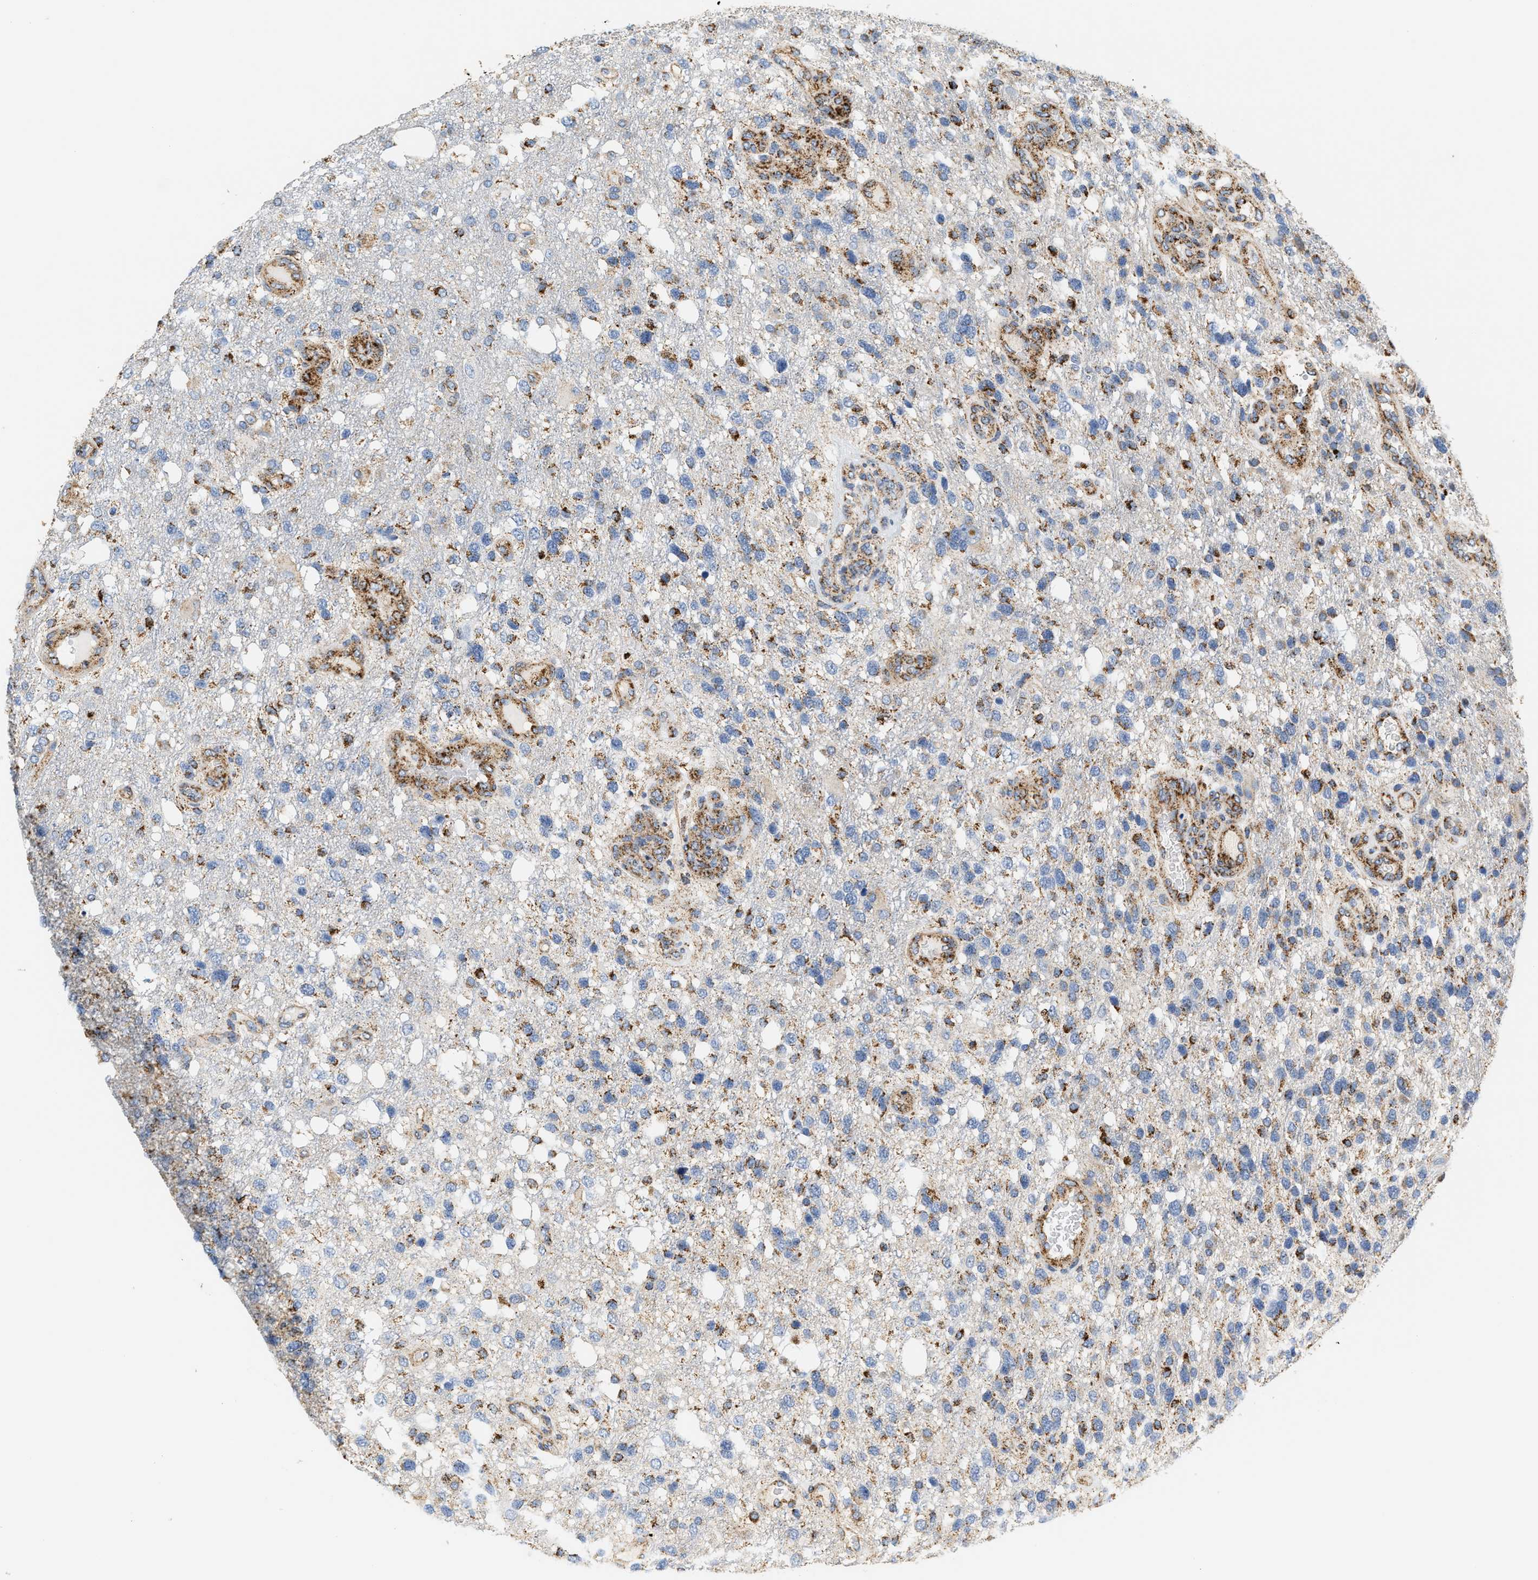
{"staining": {"intensity": "moderate", "quantity": "<25%", "location": "cytoplasmic/membranous"}, "tissue": "glioma", "cell_type": "Tumor cells", "image_type": "cancer", "snomed": [{"axis": "morphology", "description": "Glioma, malignant, High grade"}, {"axis": "topography", "description": "Brain"}], "caption": "Malignant glioma (high-grade) tissue shows moderate cytoplasmic/membranous positivity in approximately <25% of tumor cells Immunohistochemistry (ihc) stains the protein of interest in brown and the nuclei are stained blue.", "gene": "SHMT2", "patient": {"sex": "female", "age": 58}}